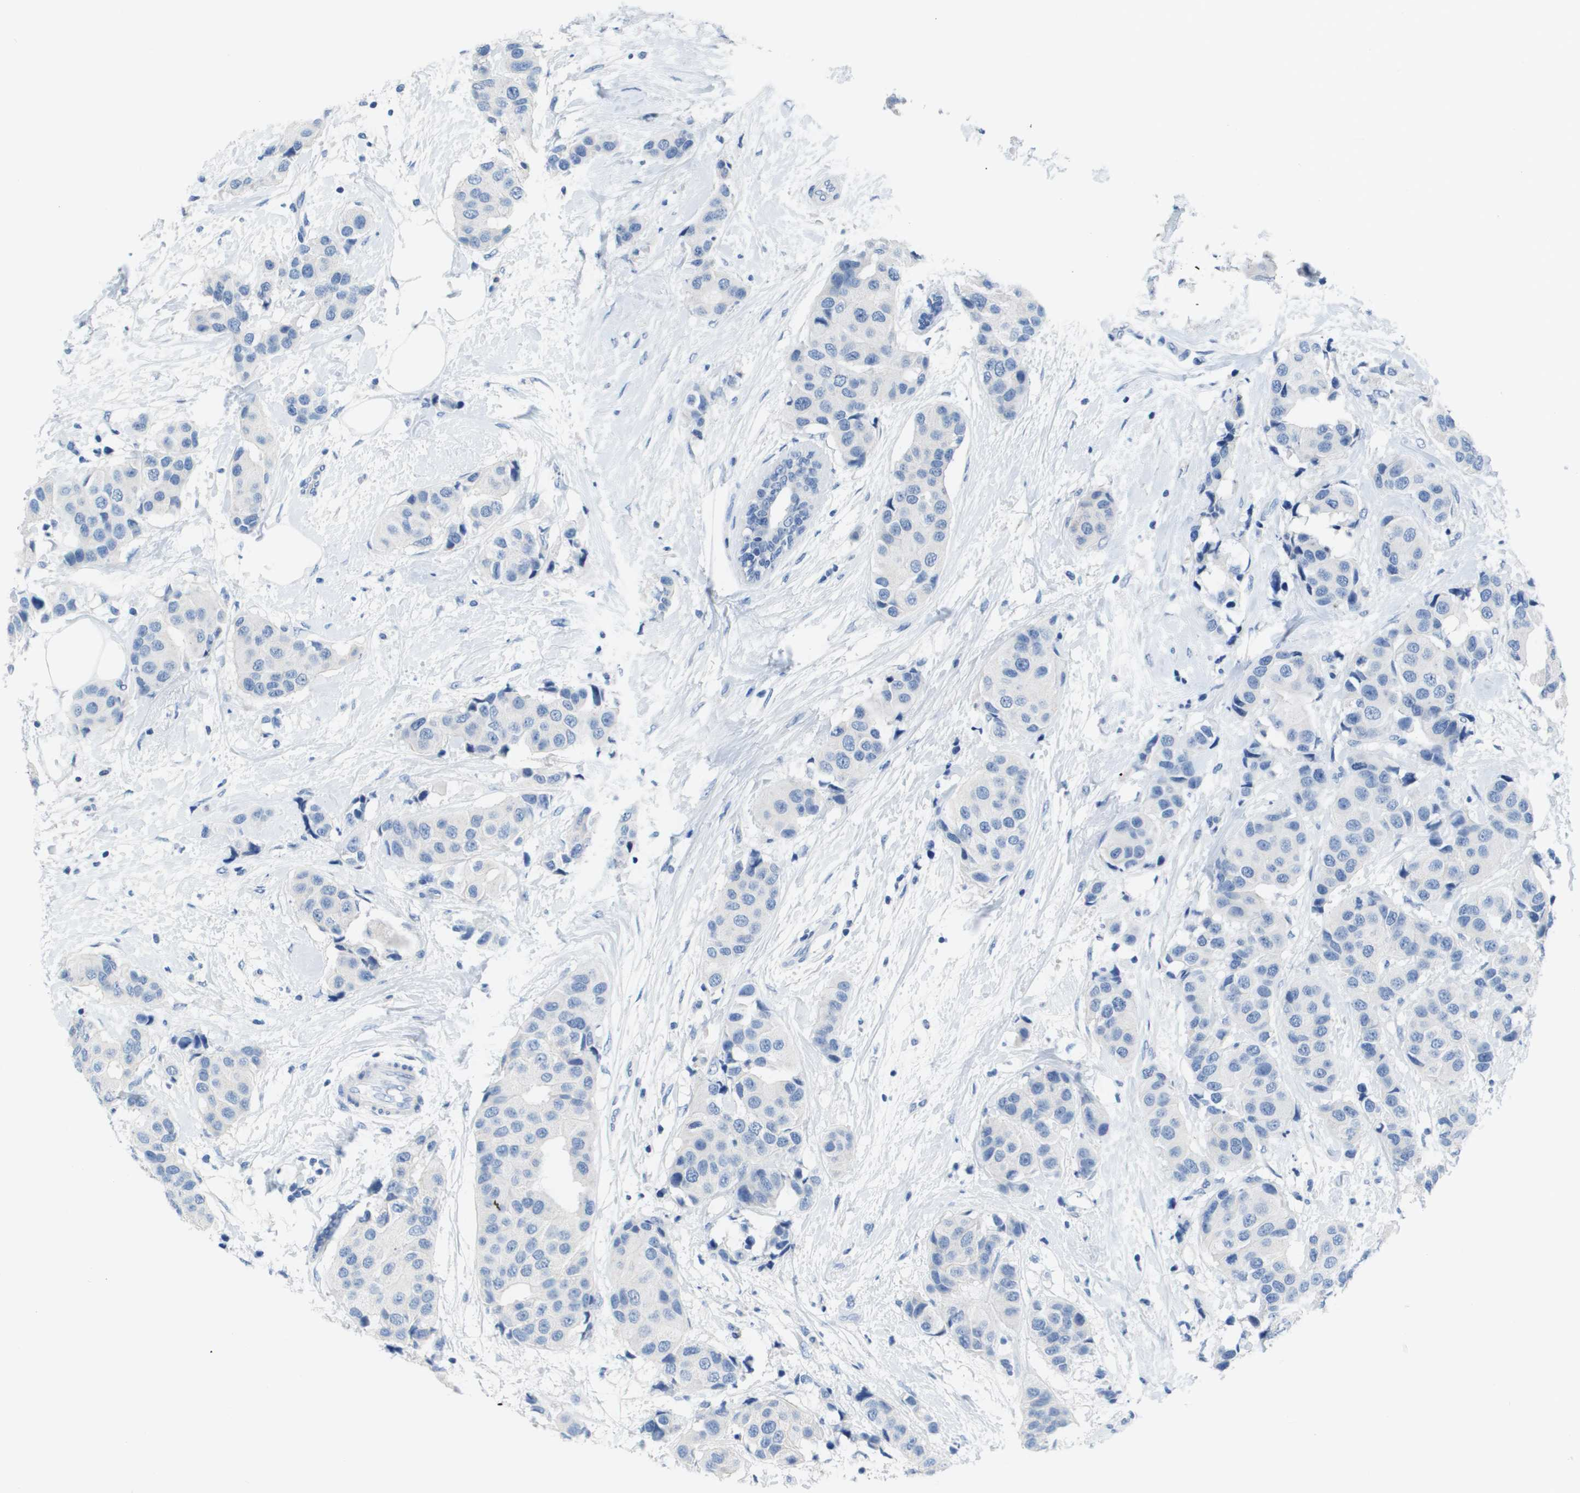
{"staining": {"intensity": "negative", "quantity": "none", "location": "none"}, "tissue": "breast cancer", "cell_type": "Tumor cells", "image_type": "cancer", "snomed": [{"axis": "morphology", "description": "Normal tissue, NOS"}, {"axis": "morphology", "description": "Duct carcinoma"}, {"axis": "topography", "description": "Breast"}], "caption": "High power microscopy photomicrograph of an immunohistochemistry (IHC) image of breast intraductal carcinoma, revealing no significant expression in tumor cells.", "gene": "NCS1", "patient": {"sex": "female", "age": 39}}